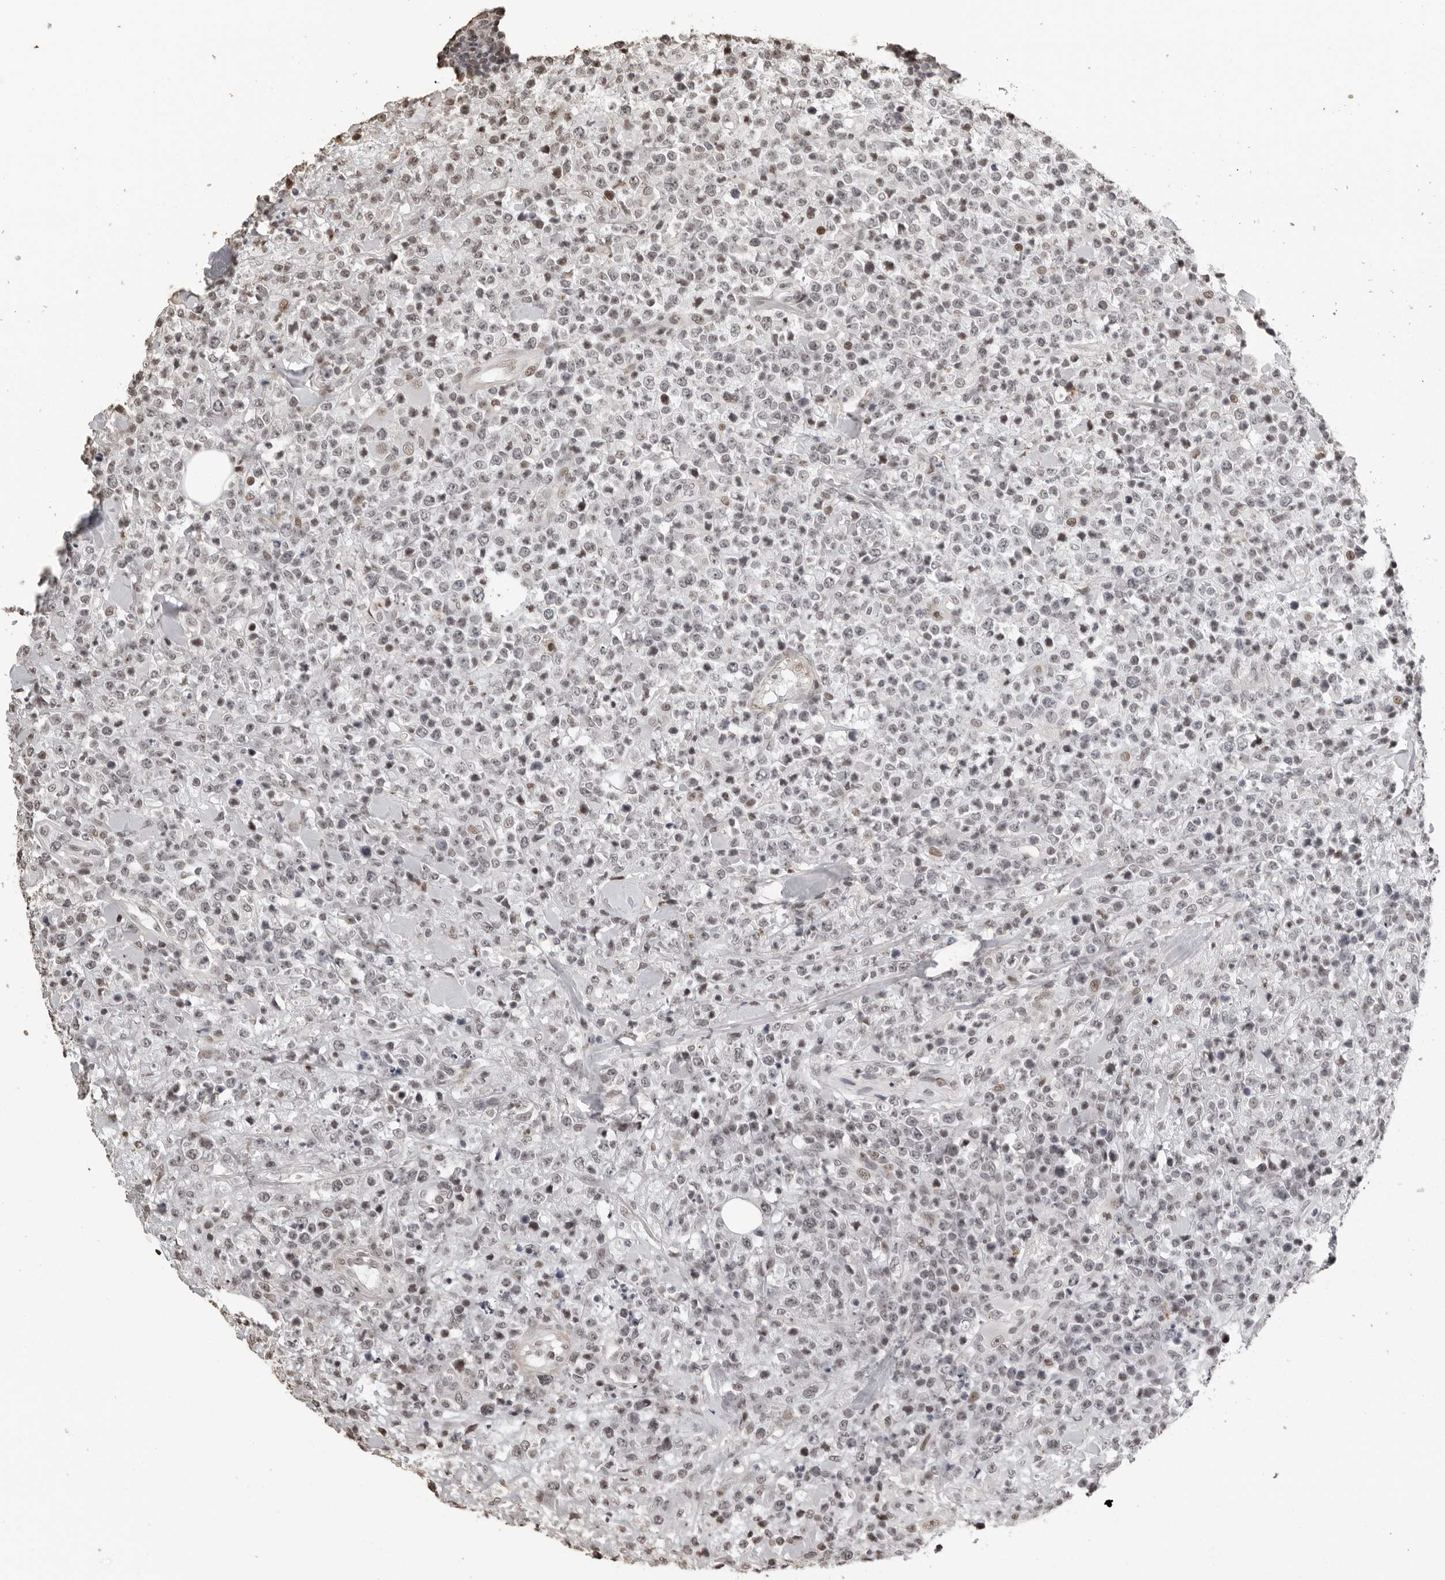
{"staining": {"intensity": "weak", "quantity": "<25%", "location": "nuclear"}, "tissue": "lymphoma", "cell_type": "Tumor cells", "image_type": "cancer", "snomed": [{"axis": "morphology", "description": "Malignant lymphoma, non-Hodgkin's type, High grade"}, {"axis": "topography", "description": "Colon"}], "caption": "Immunohistochemical staining of human malignant lymphoma, non-Hodgkin's type (high-grade) reveals no significant positivity in tumor cells.", "gene": "ORC1", "patient": {"sex": "female", "age": 53}}